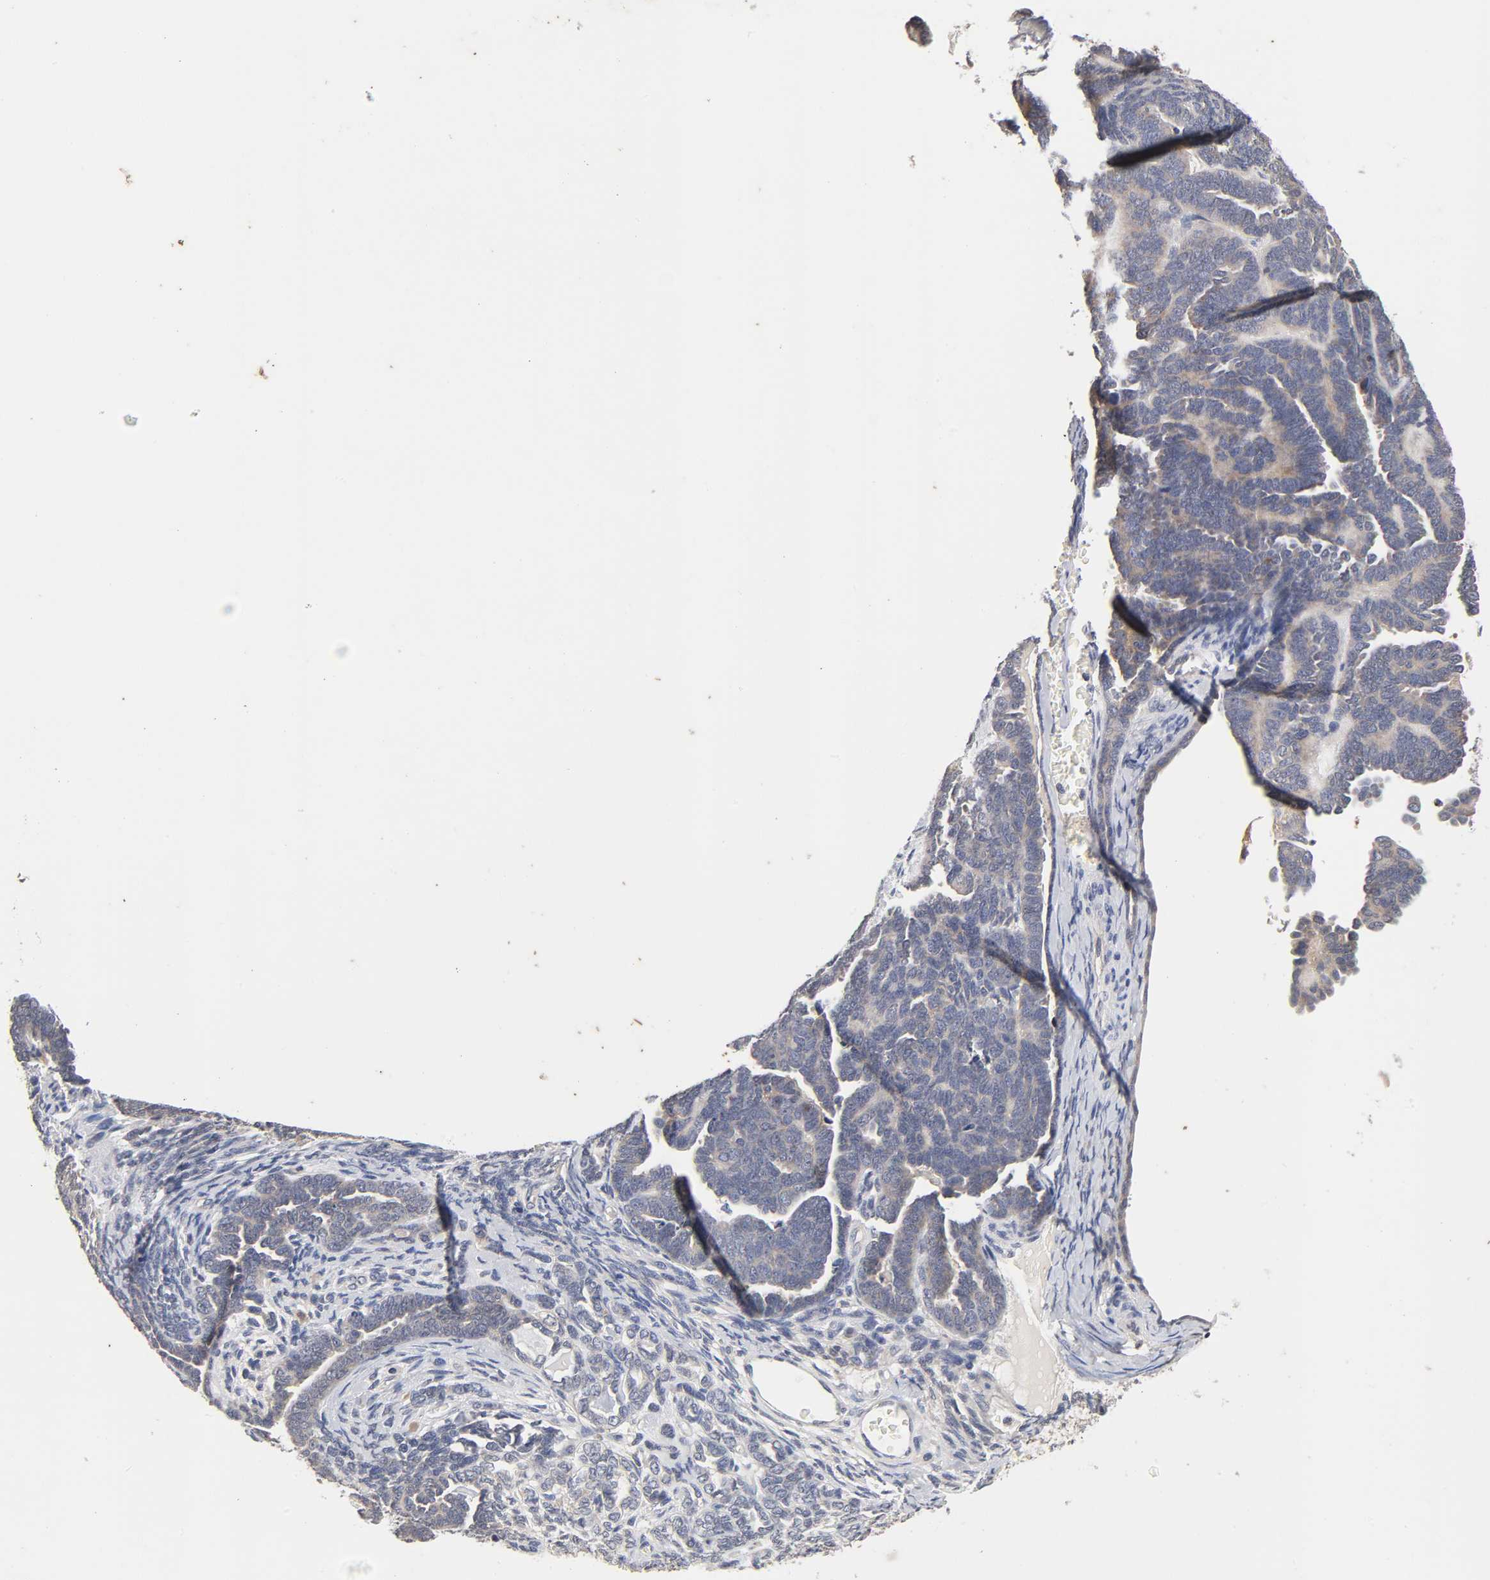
{"staining": {"intensity": "weak", "quantity": "25%-75%", "location": "cytoplasmic/membranous"}, "tissue": "endometrial cancer", "cell_type": "Tumor cells", "image_type": "cancer", "snomed": [{"axis": "morphology", "description": "Neoplasm, malignant, NOS"}, {"axis": "topography", "description": "Endometrium"}], "caption": "IHC photomicrograph of endometrial cancer (malignant neoplasm) stained for a protein (brown), which reveals low levels of weak cytoplasmic/membranous staining in approximately 25%-75% of tumor cells.", "gene": "CXADR", "patient": {"sex": "female", "age": 74}}